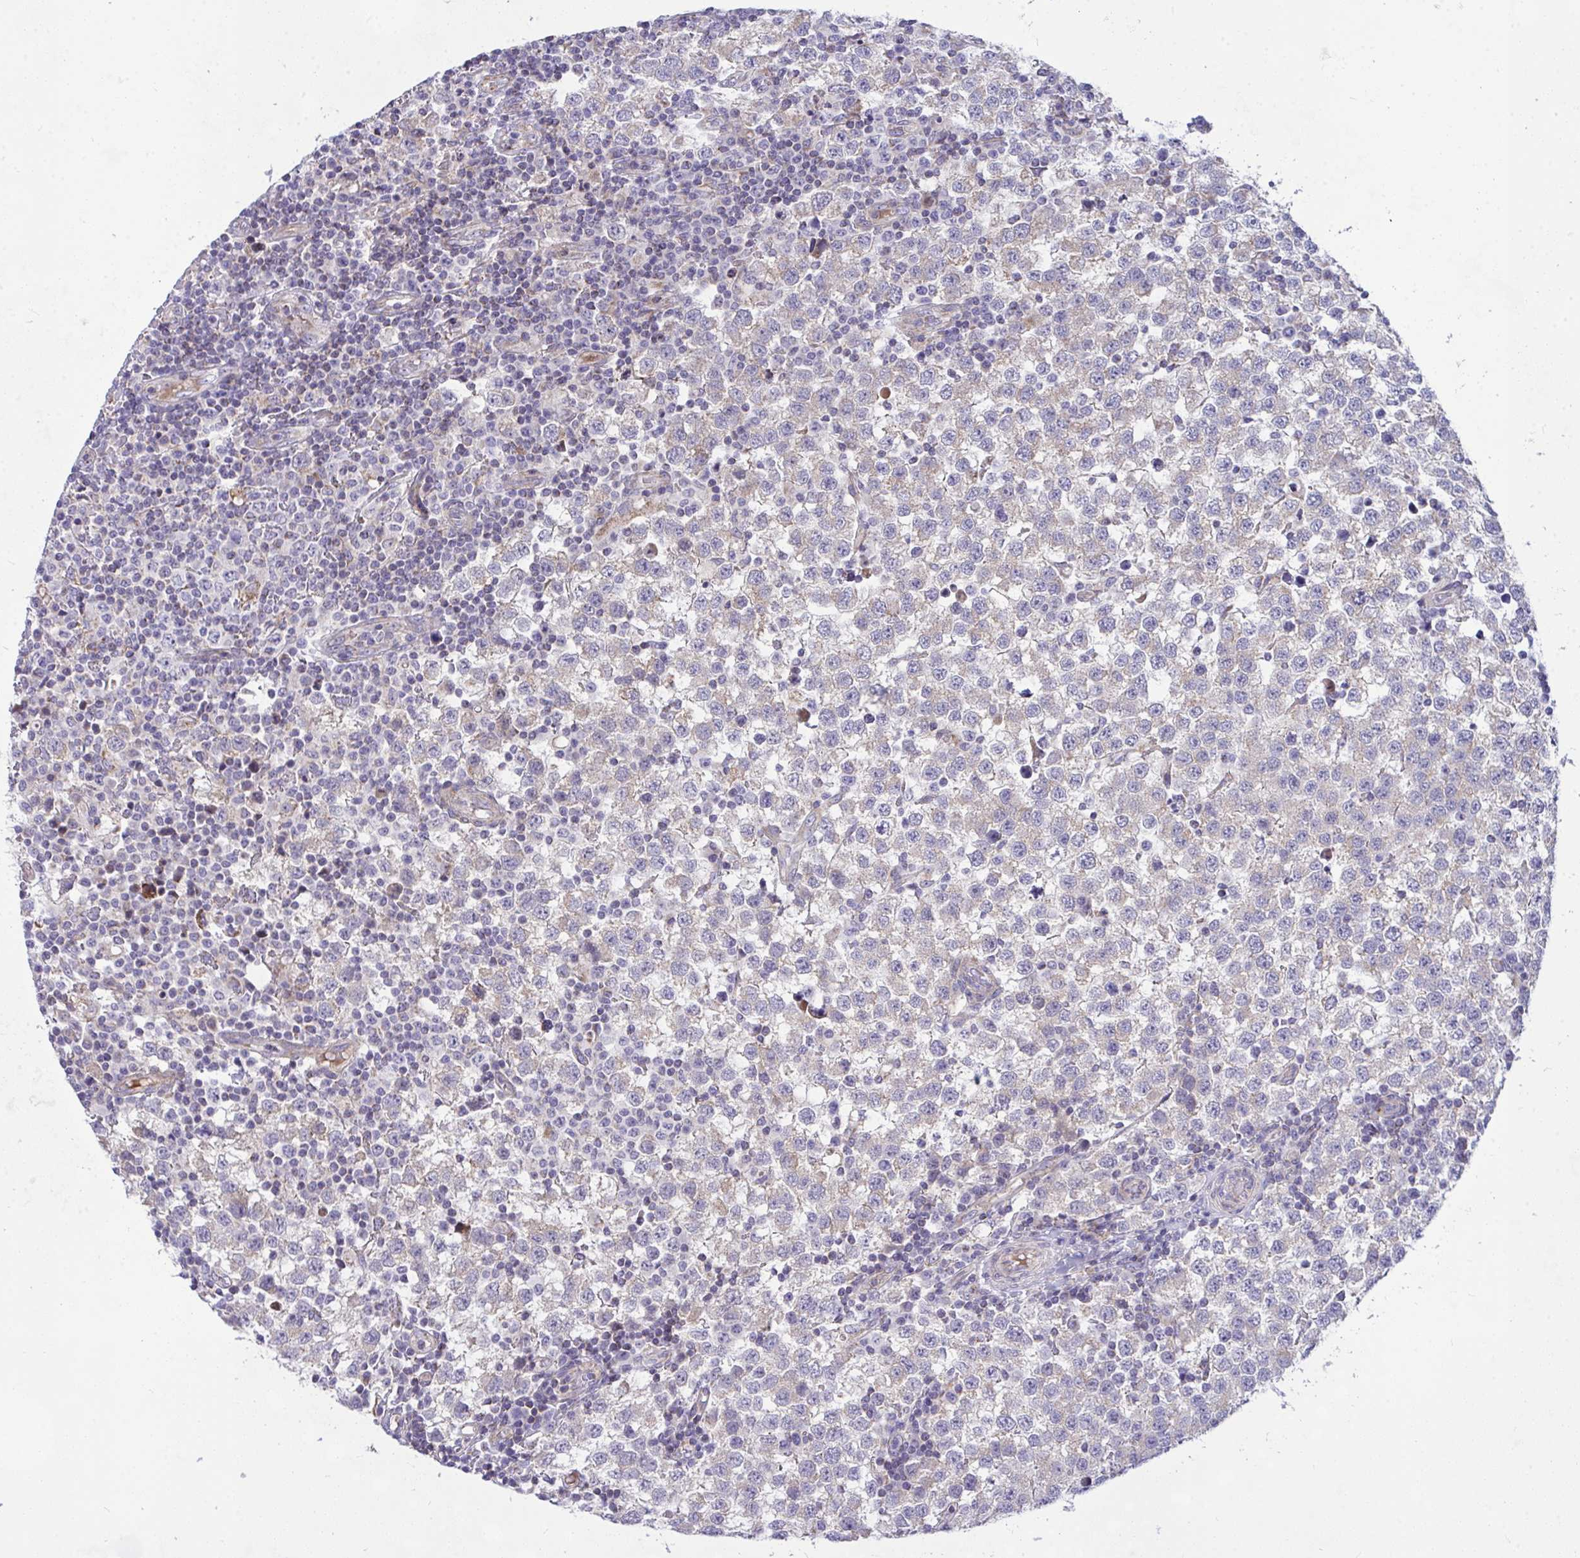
{"staining": {"intensity": "weak", "quantity": "25%-75%", "location": "cytoplasmic/membranous"}, "tissue": "testis cancer", "cell_type": "Tumor cells", "image_type": "cancer", "snomed": [{"axis": "morphology", "description": "Seminoma, NOS"}, {"axis": "topography", "description": "Testis"}], "caption": "Protein positivity by immunohistochemistry exhibits weak cytoplasmic/membranous positivity in approximately 25%-75% of tumor cells in testis seminoma.", "gene": "CEP63", "patient": {"sex": "male", "age": 34}}